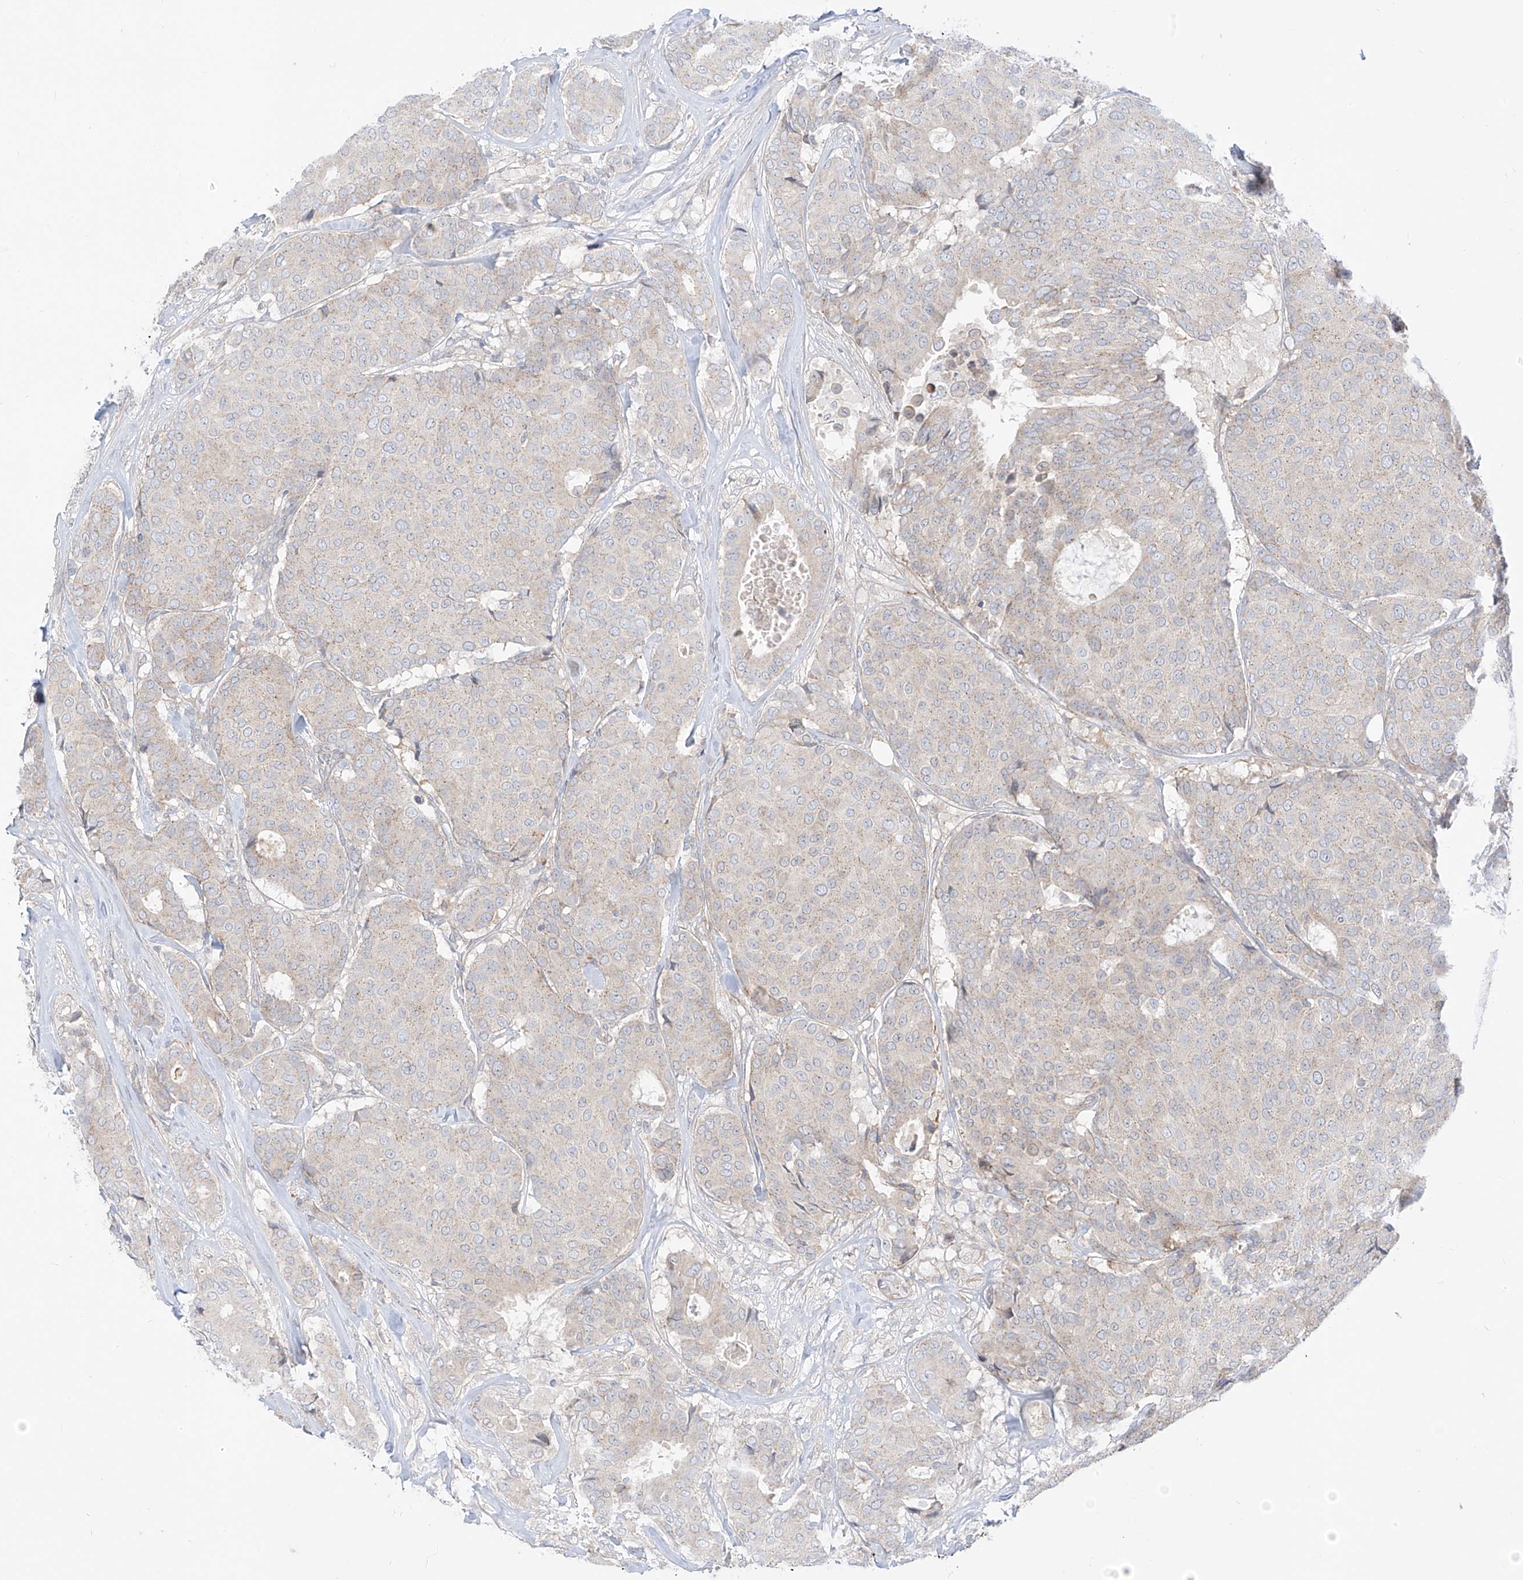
{"staining": {"intensity": "negative", "quantity": "none", "location": "none"}, "tissue": "breast cancer", "cell_type": "Tumor cells", "image_type": "cancer", "snomed": [{"axis": "morphology", "description": "Duct carcinoma"}, {"axis": "topography", "description": "Breast"}], "caption": "High power microscopy photomicrograph of an immunohistochemistry (IHC) image of breast cancer (invasive ductal carcinoma), revealing no significant staining in tumor cells.", "gene": "SYTL3", "patient": {"sex": "female", "age": 75}}